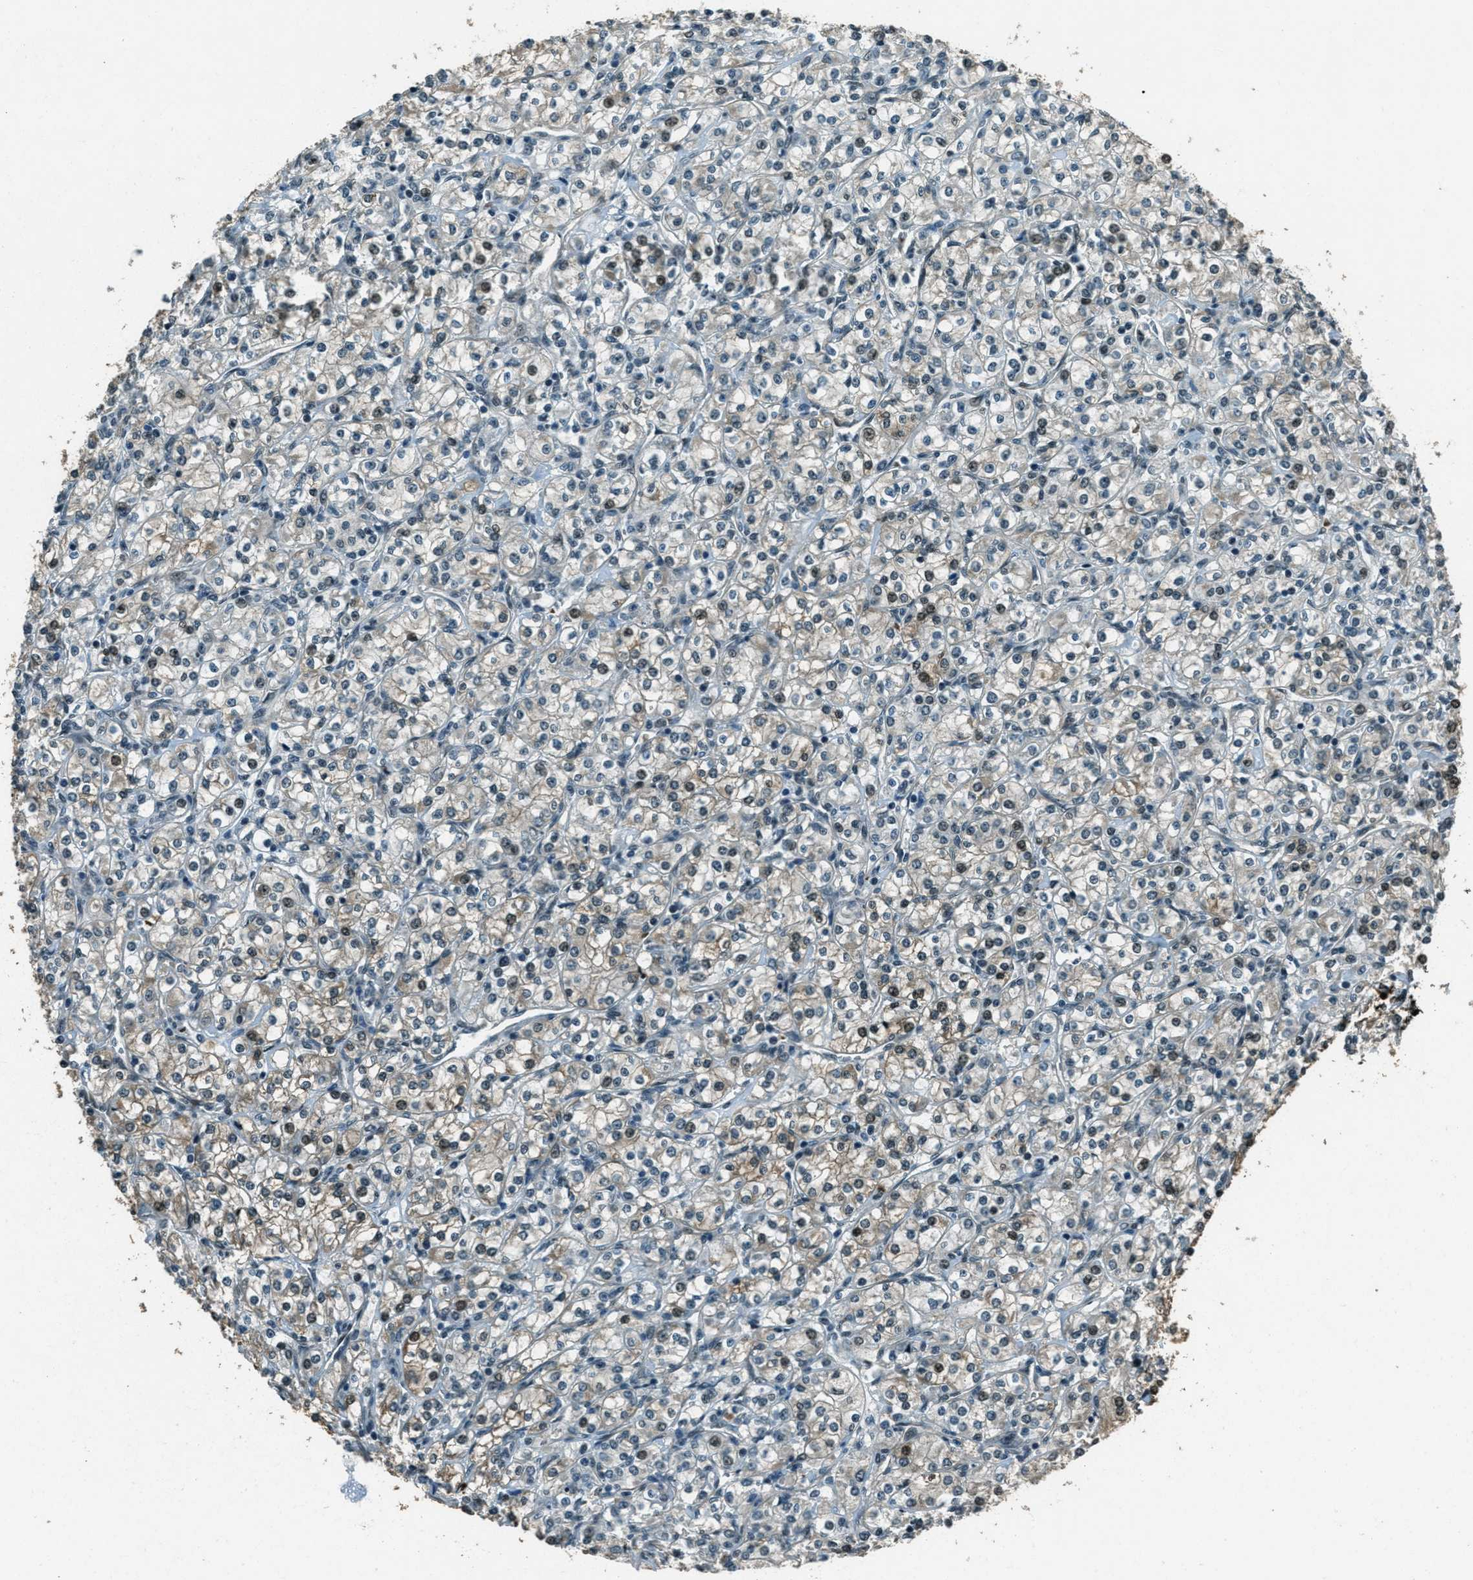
{"staining": {"intensity": "weak", "quantity": "25%-75%", "location": "cytoplasmic/membranous"}, "tissue": "renal cancer", "cell_type": "Tumor cells", "image_type": "cancer", "snomed": [{"axis": "morphology", "description": "Adenocarcinoma, NOS"}, {"axis": "topography", "description": "Kidney"}], "caption": "Human renal cancer (adenocarcinoma) stained for a protein (brown) demonstrates weak cytoplasmic/membranous positive staining in approximately 25%-75% of tumor cells.", "gene": "TARDBP", "patient": {"sex": "male", "age": 77}}